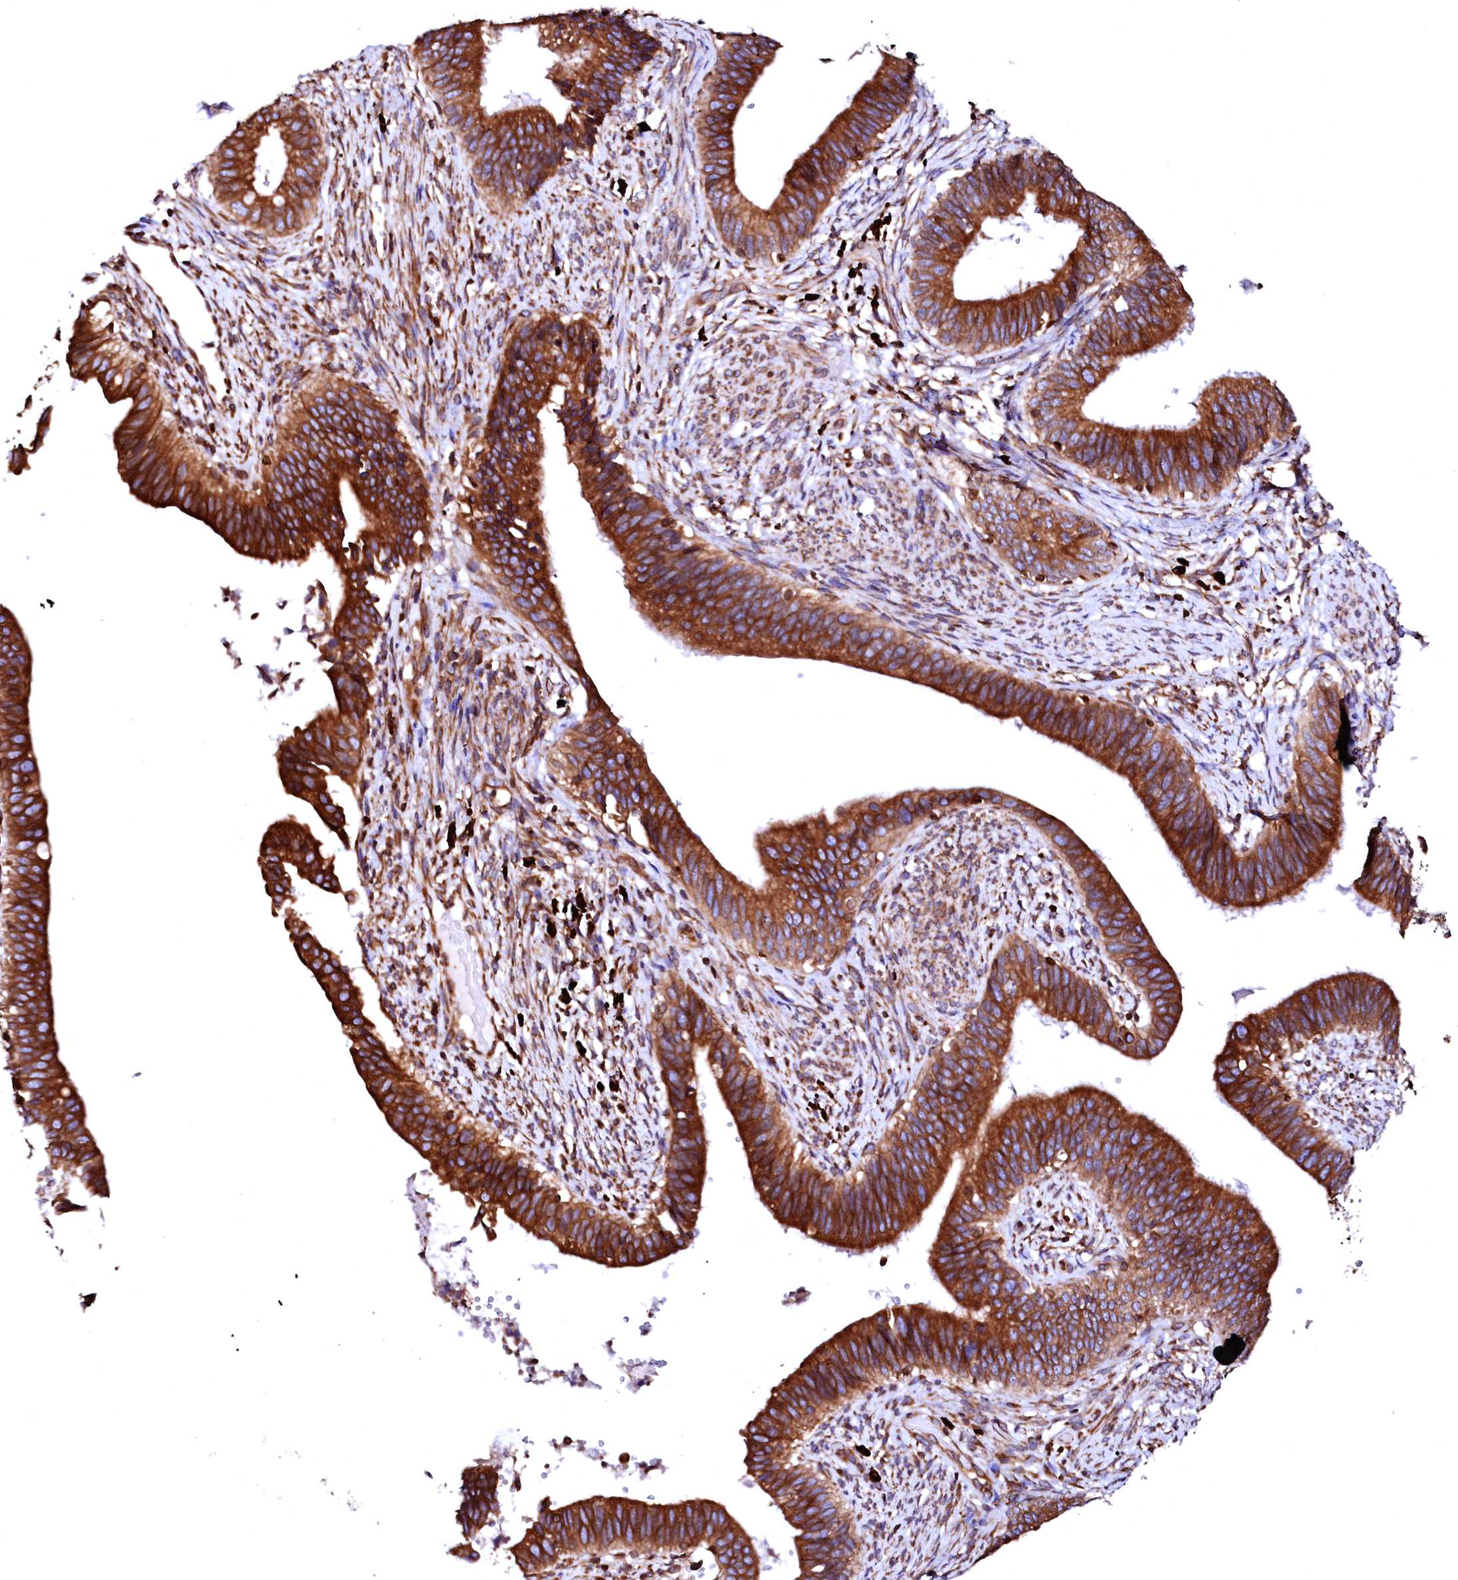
{"staining": {"intensity": "strong", "quantity": ">75%", "location": "cytoplasmic/membranous"}, "tissue": "cervical cancer", "cell_type": "Tumor cells", "image_type": "cancer", "snomed": [{"axis": "morphology", "description": "Adenocarcinoma, NOS"}, {"axis": "topography", "description": "Cervix"}], "caption": "Strong cytoplasmic/membranous staining for a protein is present in about >75% of tumor cells of cervical adenocarcinoma using immunohistochemistry (IHC).", "gene": "DERL1", "patient": {"sex": "female", "age": 42}}